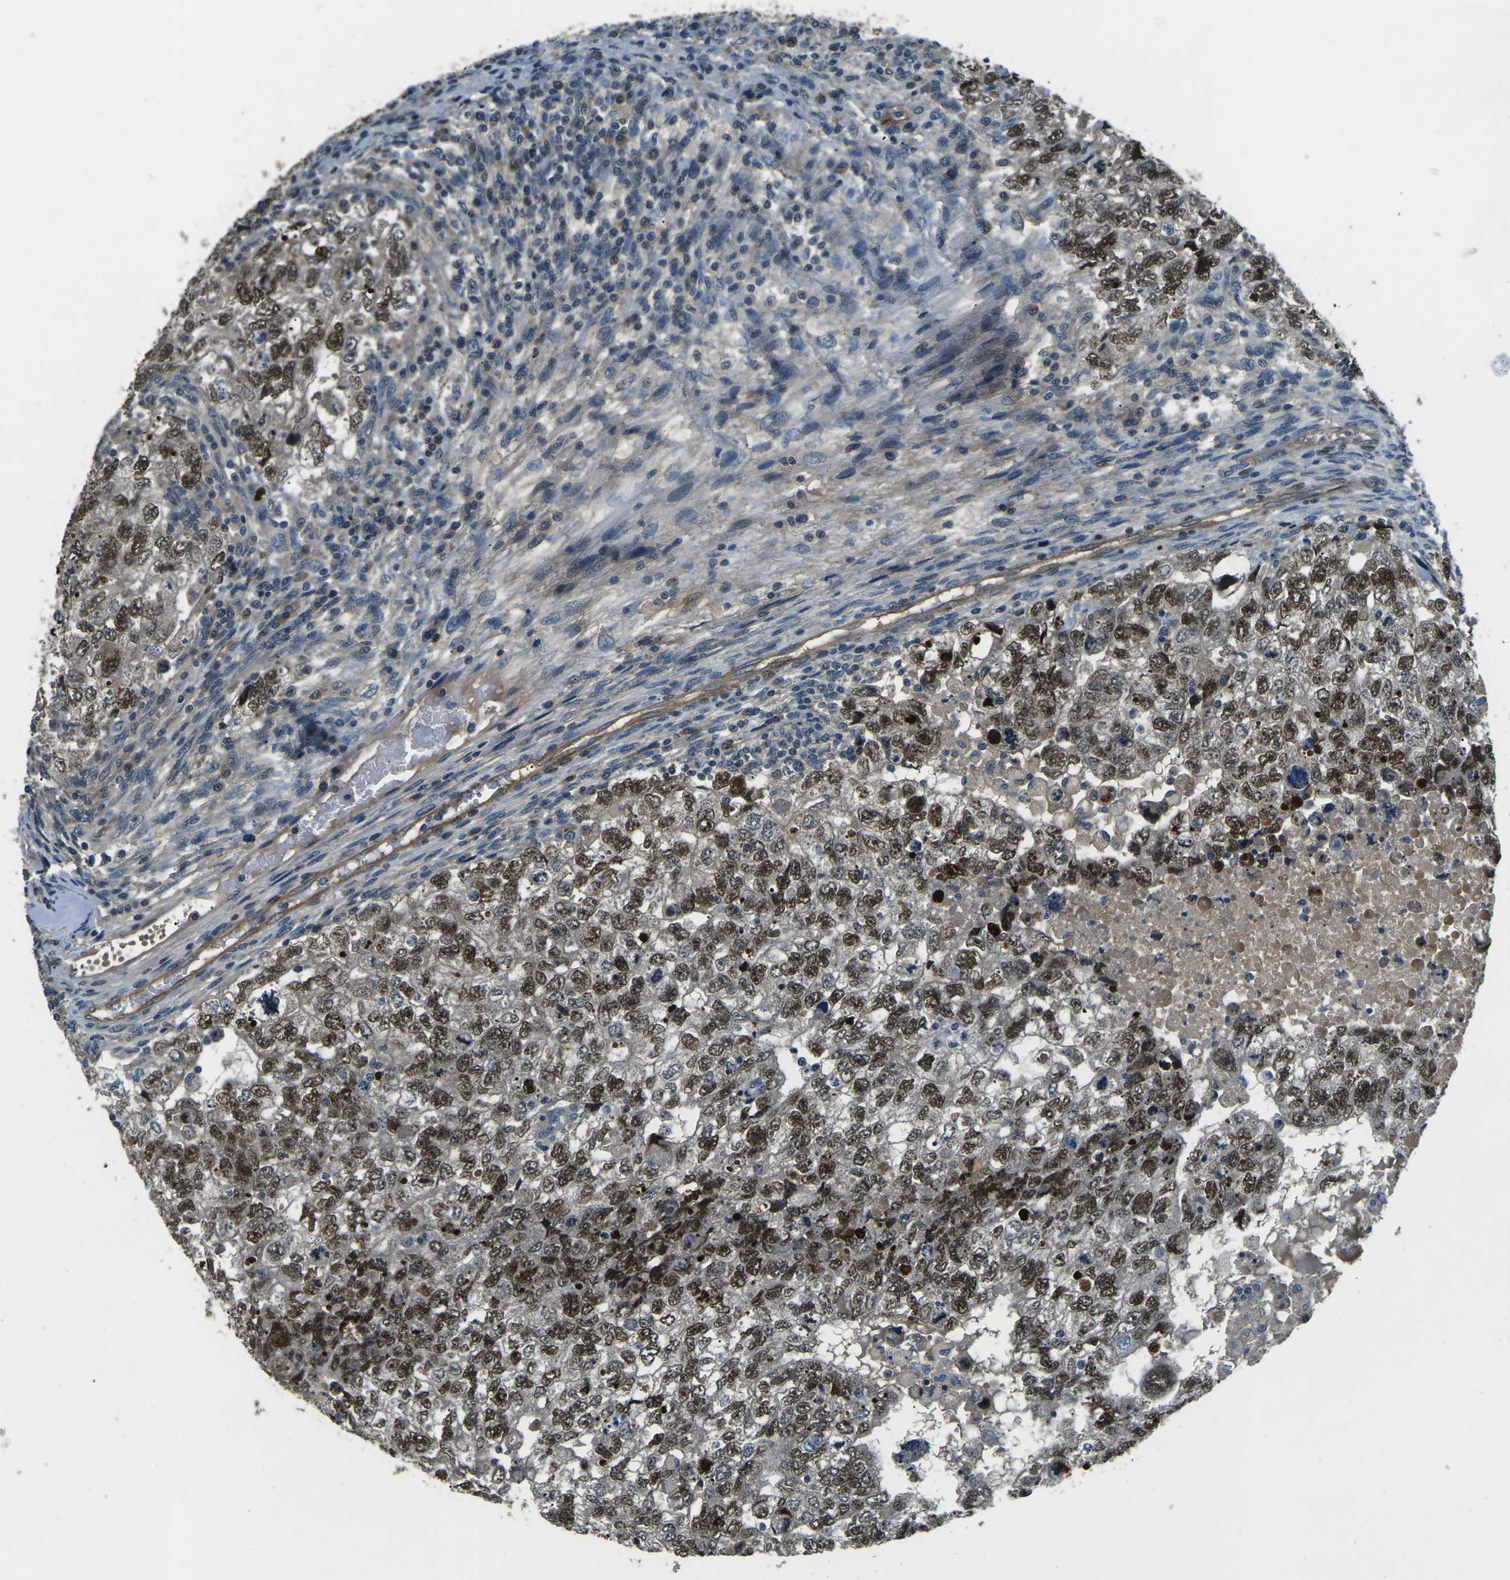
{"staining": {"intensity": "strong", "quantity": ">75%", "location": "nuclear"}, "tissue": "testis cancer", "cell_type": "Tumor cells", "image_type": "cancer", "snomed": [{"axis": "morphology", "description": "Carcinoma, Embryonal, NOS"}, {"axis": "topography", "description": "Testis"}], "caption": "This image exhibits IHC staining of human embryonal carcinoma (testis), with high strong nuclear expression in about >75% of tumor cells.", "gene": "AFAP1", "patient": {"sex": "male", "age": 36}}